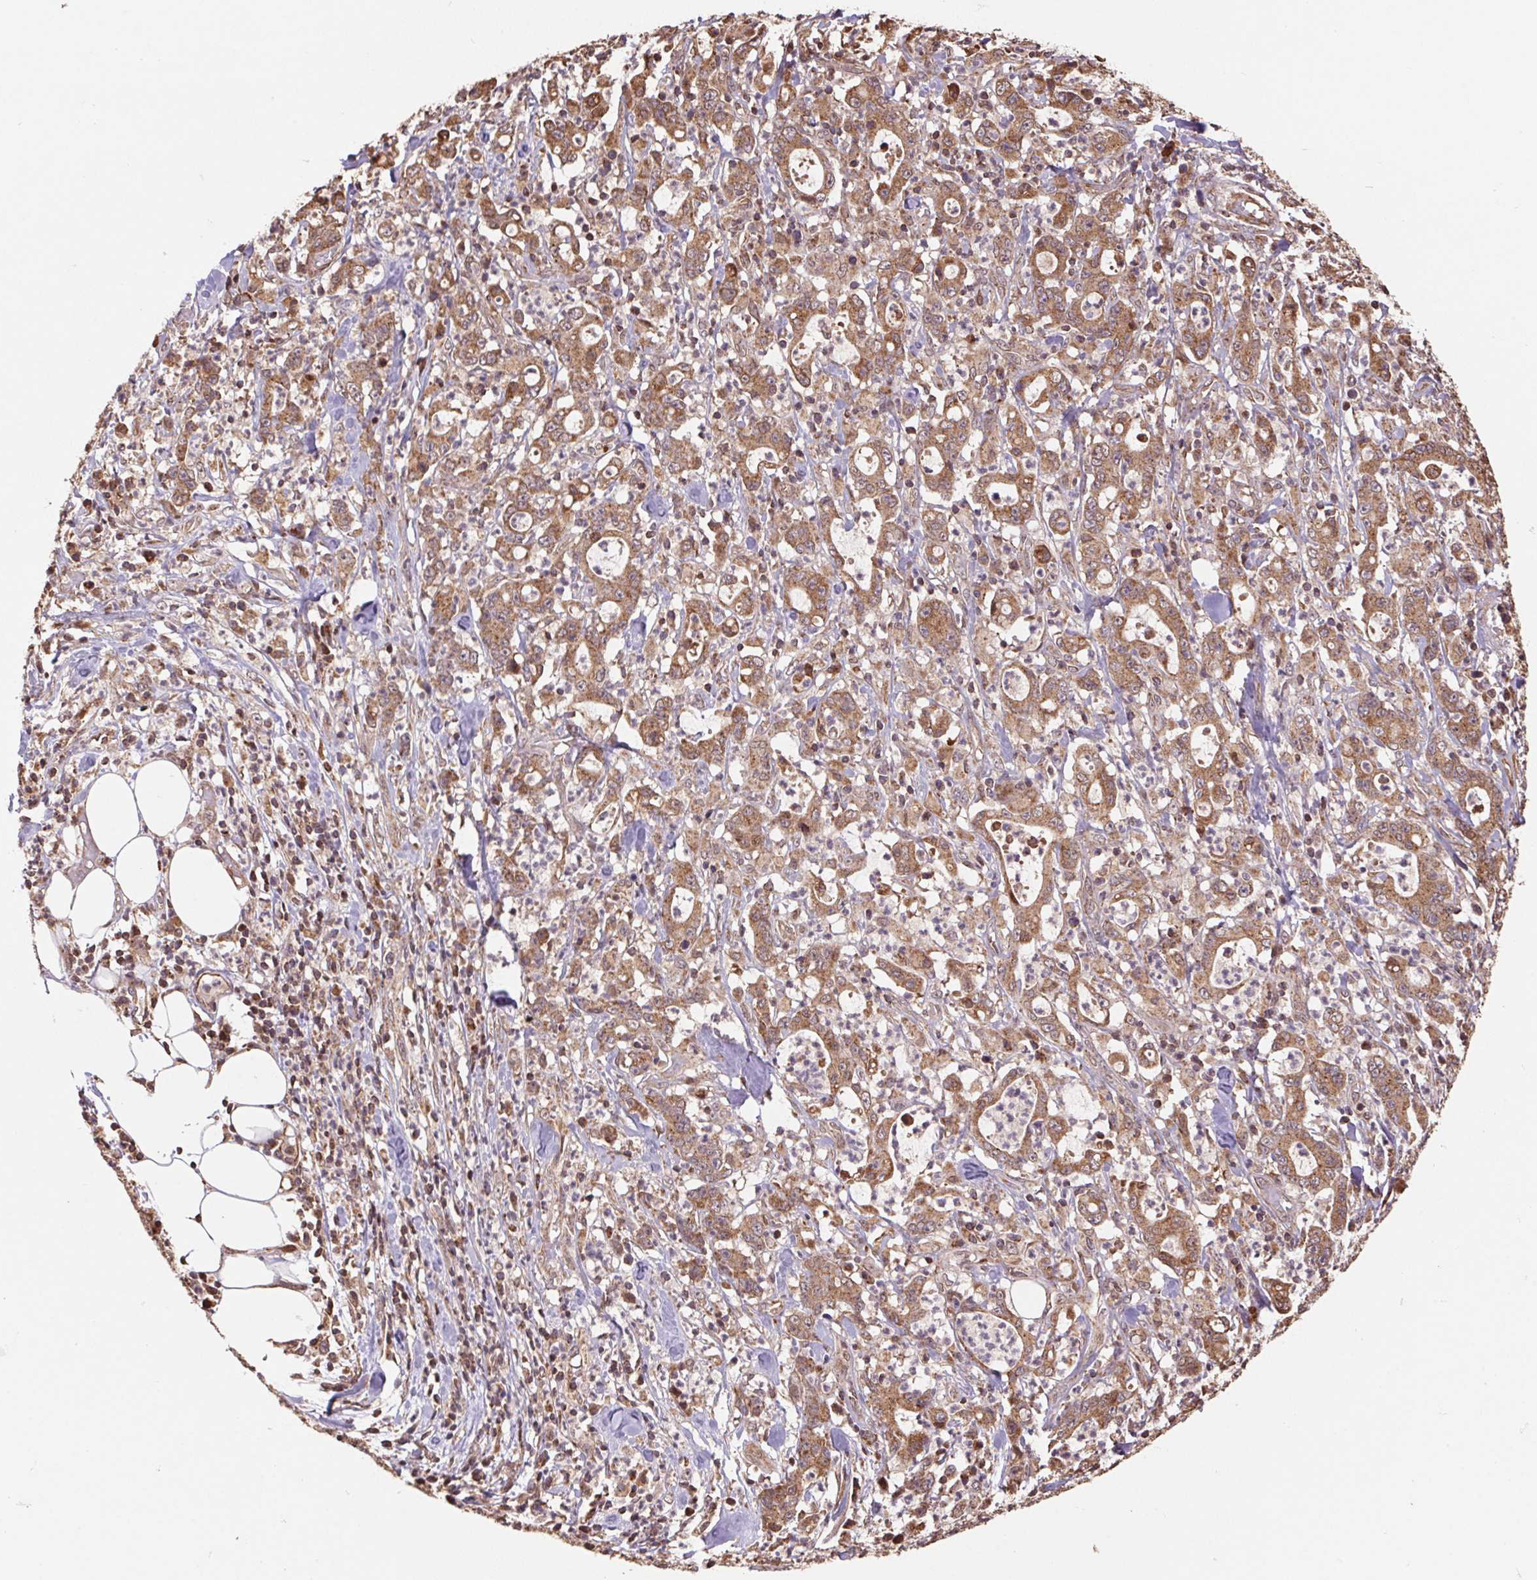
{"staining": {"intensity": "moderate", "quantity": ">75%", "location": "cytoplasmic/membranous"}, "tissue": "stomach cancer", "cell_type": "Tumor cells", "image_type": "cancer", "snomed": [{"axis": "morphology", "description": "Adenocarcinoma, NOS"}, {"axis": "topography", "description": "Stomach, upper"}], "caption": "Protein expression analysis of stomach adenocarcinoma demonstrates moderate cytoplasmic/membranous positivity in about >75% of tumor cells. (Brightfield microscopy of DAB IHC at high magnification).", "gene": "PDHA1", "patient": {"sex": "male", "age": 68}}